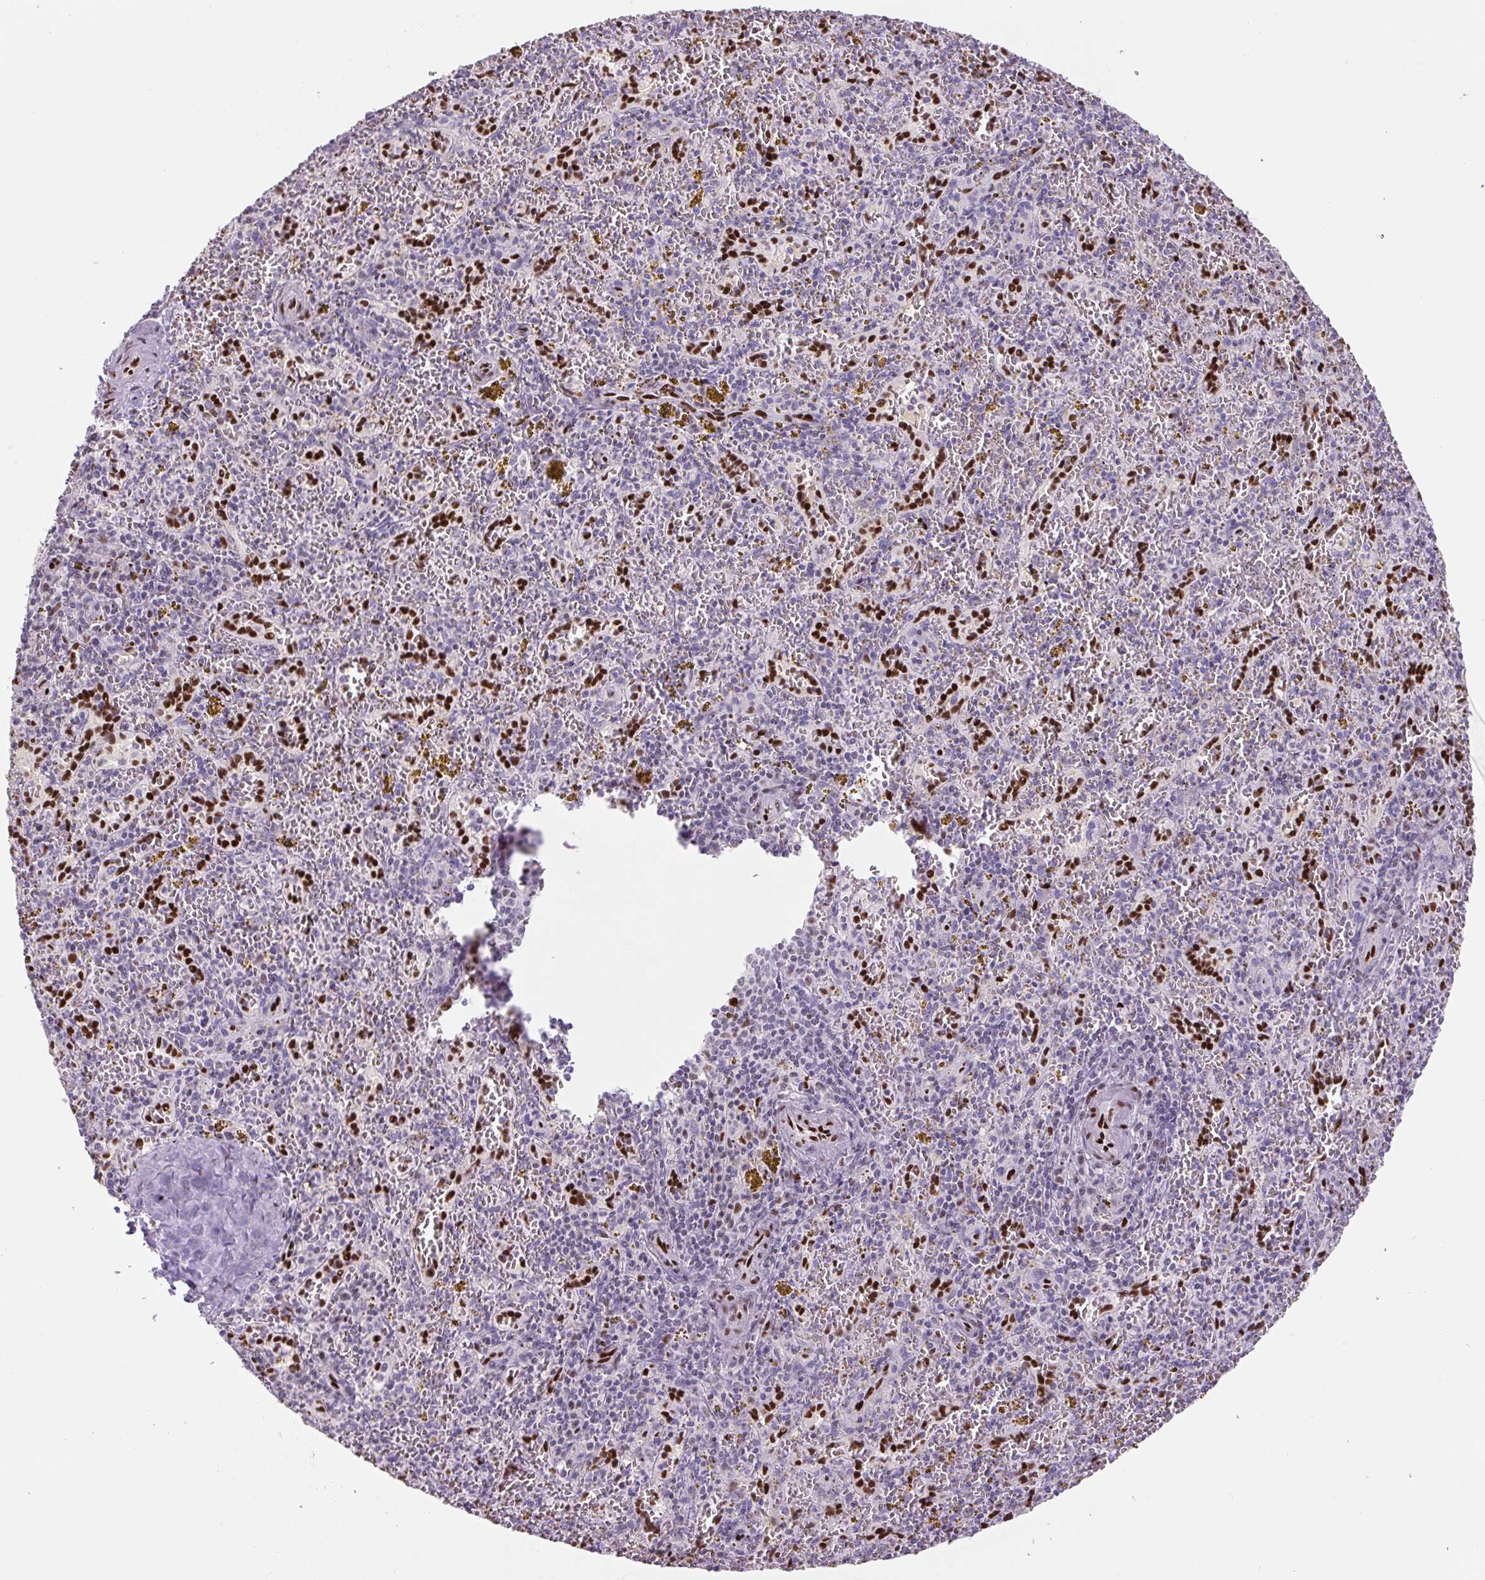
{"staining": {"intensity": "negative", "quantity": "none", "location": "none"}, "tissue": "spleen", "cell_type": "Cells in red pulp", "image_type": "normal", "snomed": [{"axis": "morphology", "description": "Normal tissue, NOS"}, {"axis": "topography", "description": "Spleen"}], "caption": "The micrograph displays no significant staining in cells in red pulp of spleen. (Brightfield microscopy of DAB (3,3'-diaminobenzidine) IHC at high magnification).", "gene": "ZEB1", "patient": {"sex": "male", "age": 57}}